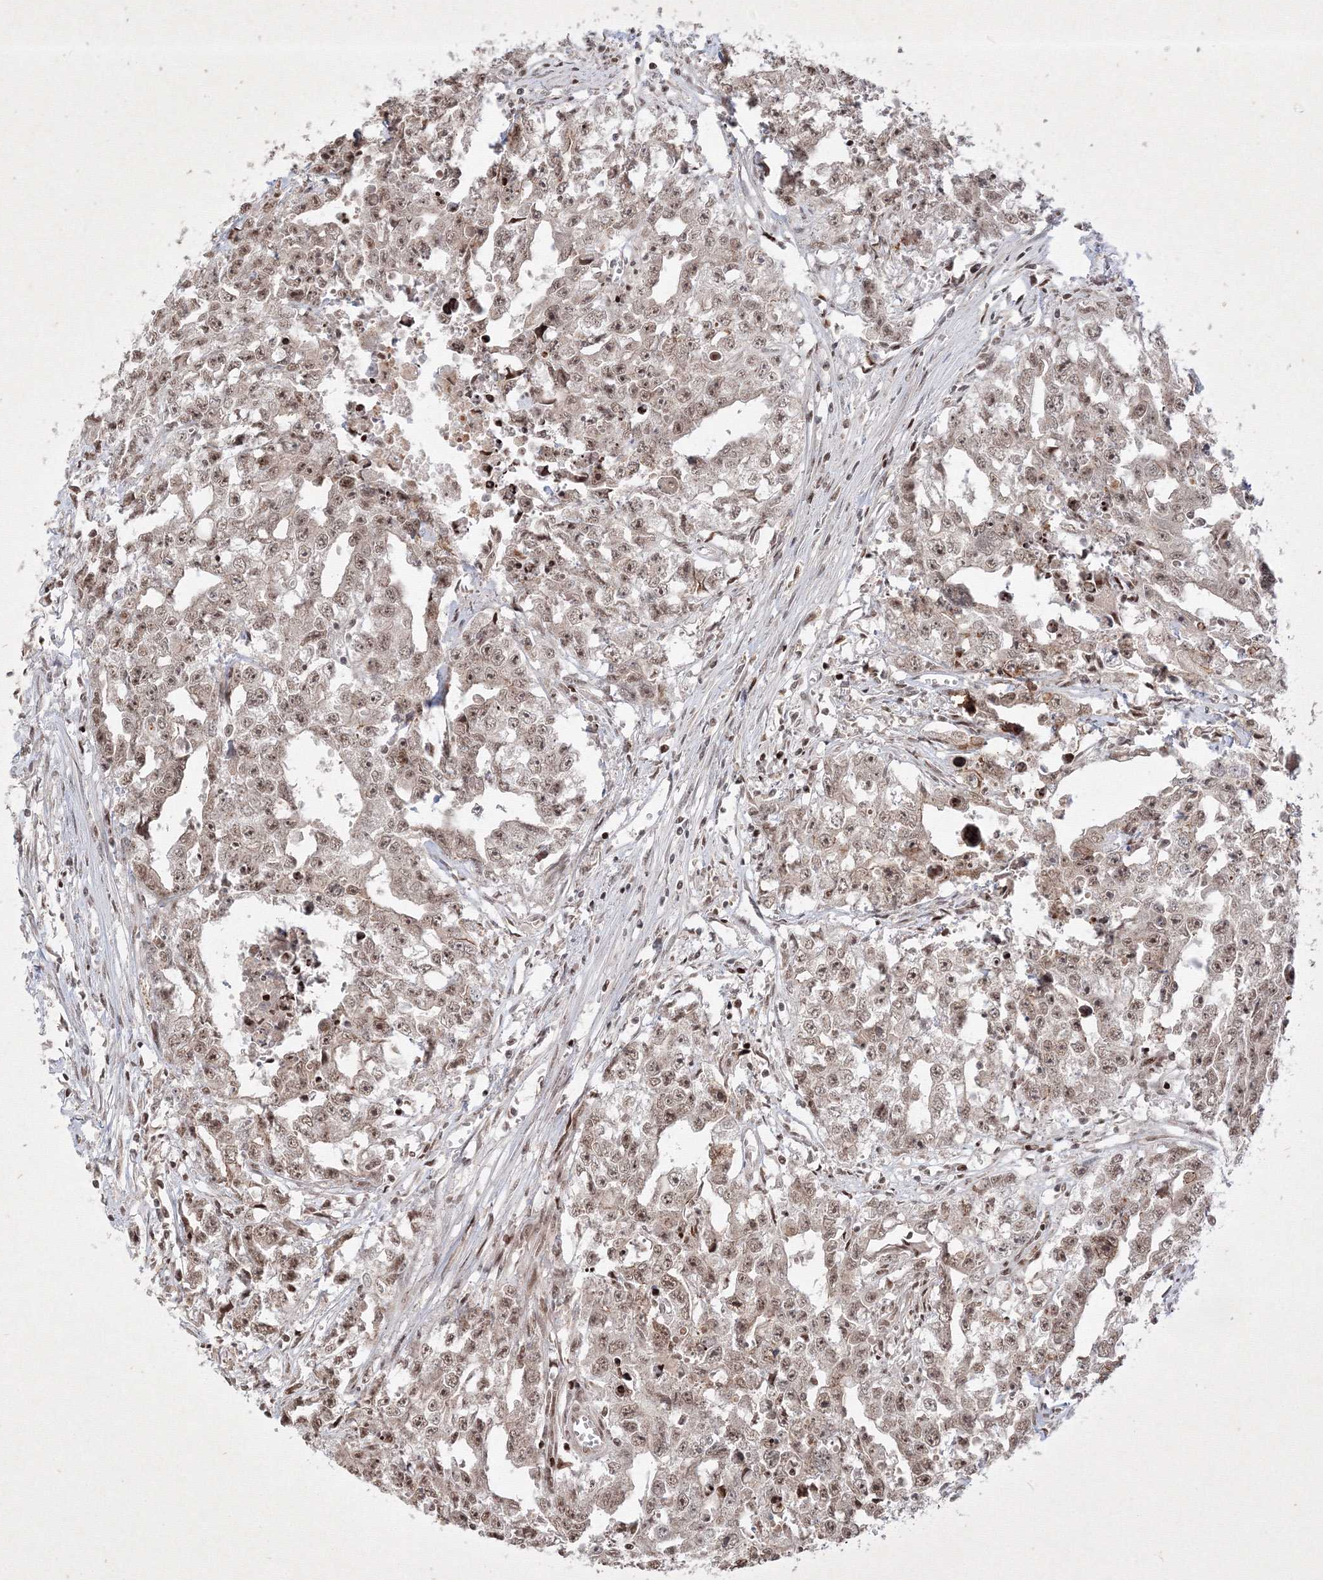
{"staining": {"intensity": "moderate", "quantity": ">75%", "location": "cytoplasmic/membranous,nuclear"}, "tissue": "testis cancer", "cell_type": "Tumor cells", "image_type": "cancer", "snomed": [{"axis": "morphology", "description": "Seminoma, NOS"}, {"axis": "morphology", "description": "Carcinoma, Embryonal, NOS"}, {"axis": "topography", "description": "Testis"}], "caption": "An image showing moderate cytoplasmic/membranous and nuclear expression in about >75% of tumor cells in testis cancer, as visualized by brown immunohistochemical staining.", "gene": "TAB1", "patient": {"sex": "male", "age": 43}}